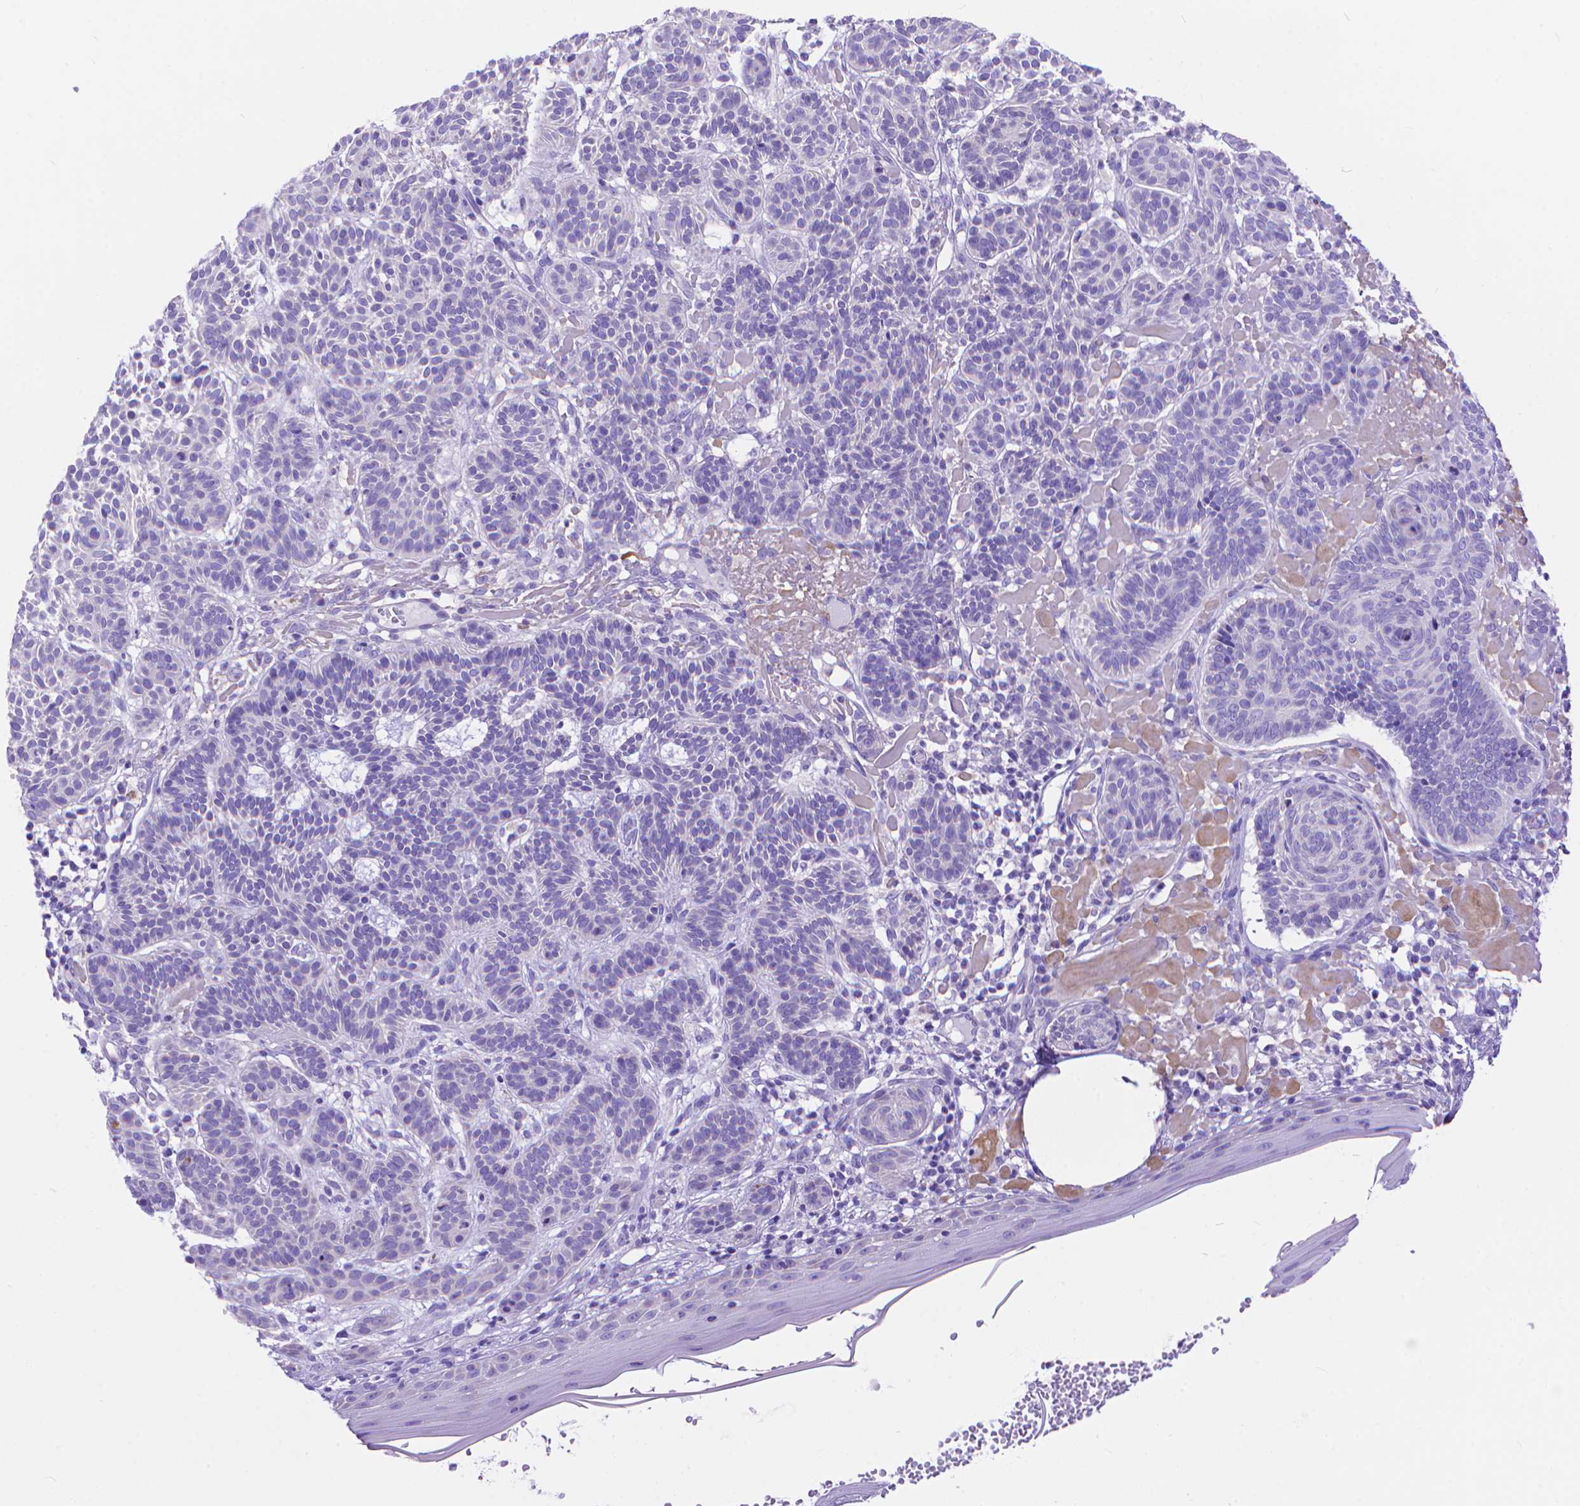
{"staining": {"intensity": "negative", "quantity": "none", "location": "none"}, "tissue": "skin cancer", "cell_type": "Tumor cells", "image_type": "cancer", "snomed": [{"axis": "morphology", "description": "Basal cell carcinoma"}, {"axis": "topography", "description": "Skin"}], "caption": "Image shows no protein expression in tumor cells of basal cell carcinoma (skin) tissue. (Stains: DAB (3,3'-diaminobenzidine) immunohistochemistry with hematoxylin counter stain, Microscopy: brightfield microscopy at high magnification).", "gene": "DHRS2", "patient": {"sex": "male", "age": 85}}